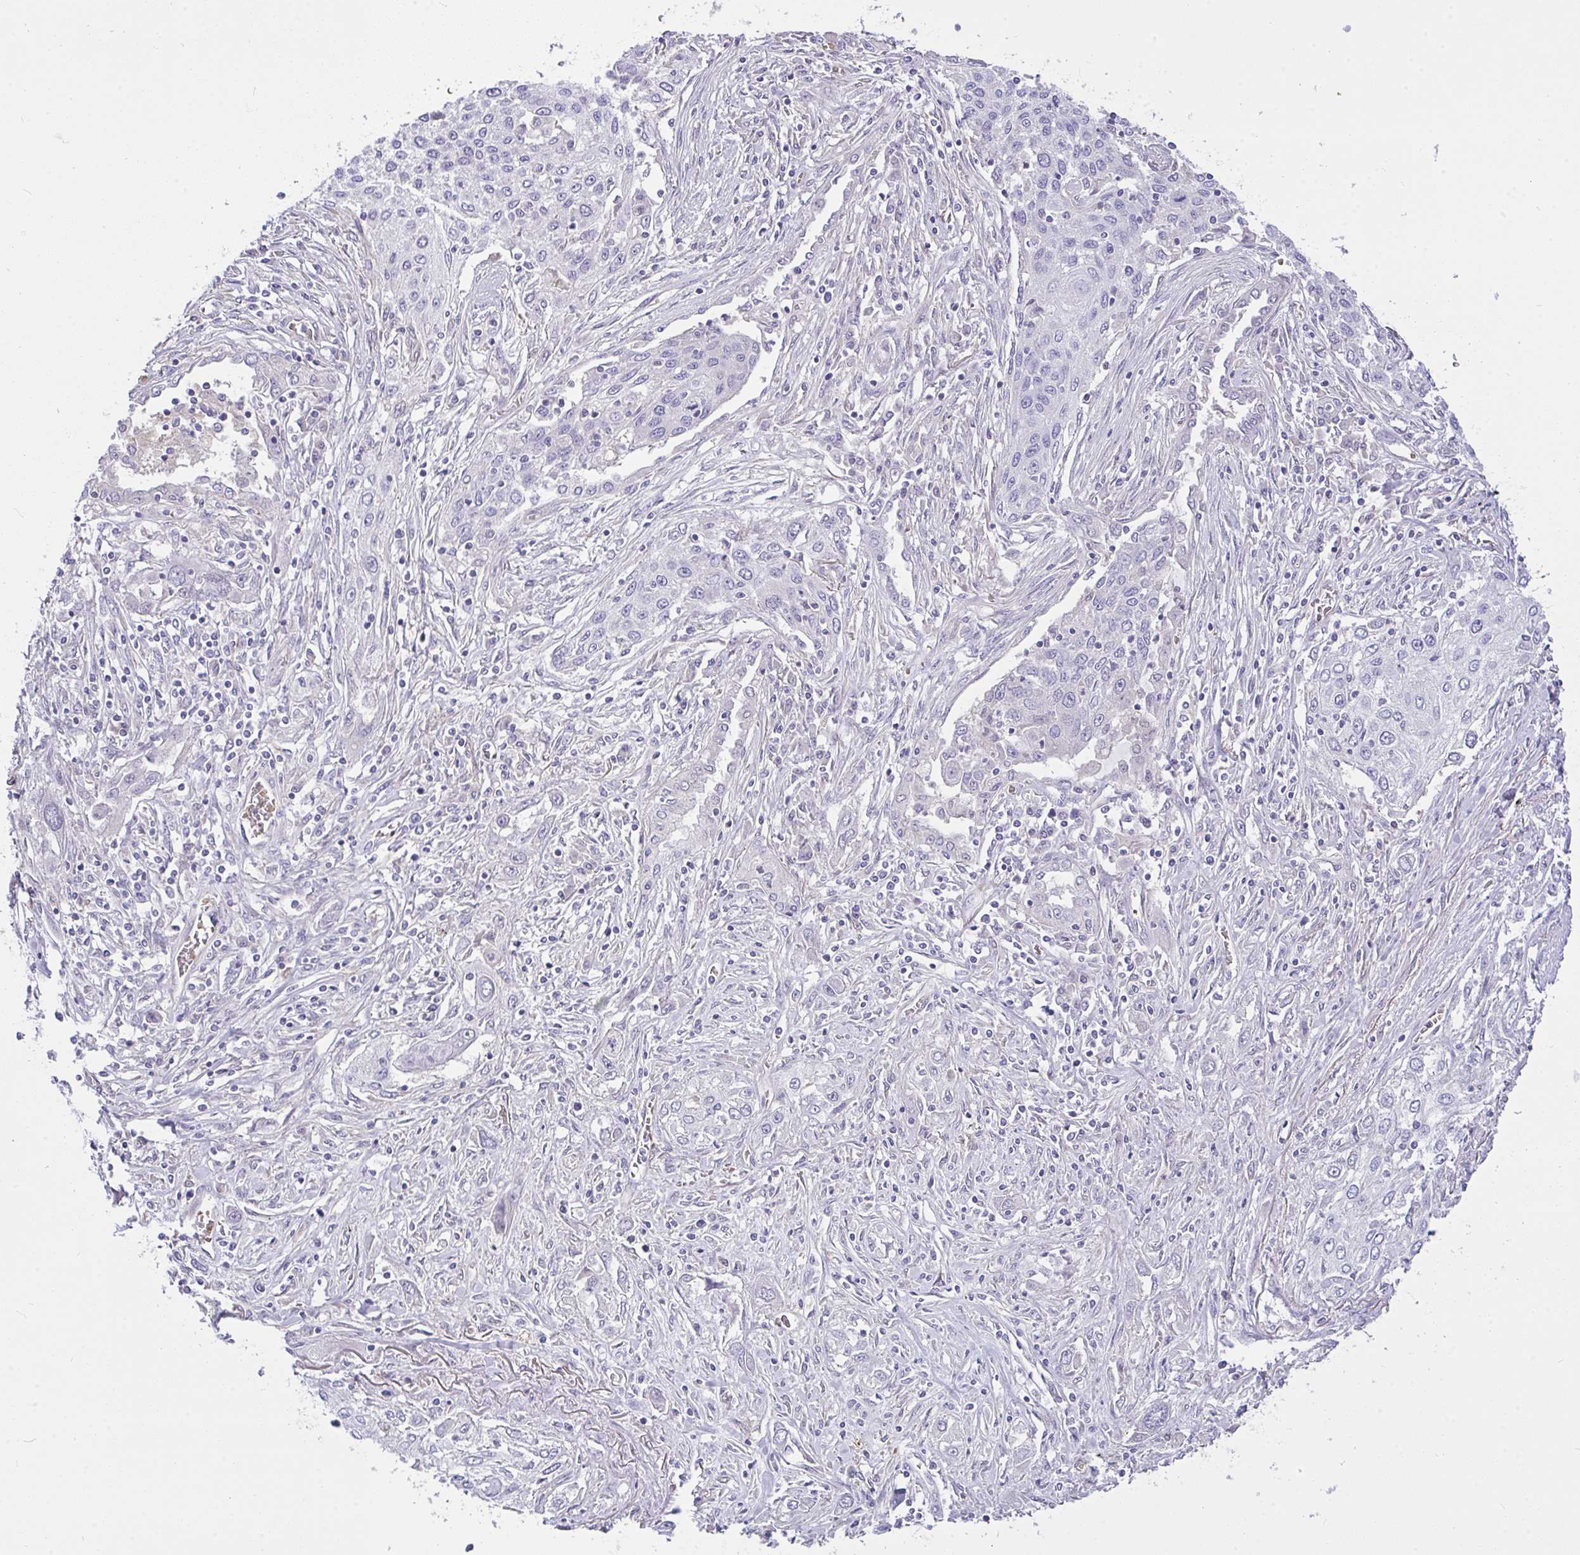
{"staining": {"intensity": "negative", "quantity": "none", "location": "none"}, "tissue": "lung cancer", "cell_type": "Tumor cells", "image_type": "cancer", "snomed": [{"axis": "morphology", "description": "Squamous cell carcinoma, NOS"}, {"axis": "topography", "description": "Lung"}], "caption": "IHC photomicrograph of human squamous cell carcinoma (lung) stained for a protein (brown), which exhibits no expression in tumor cells.", "gene": "MOCS1", "patient": {"sex": "female", "age": 69}}